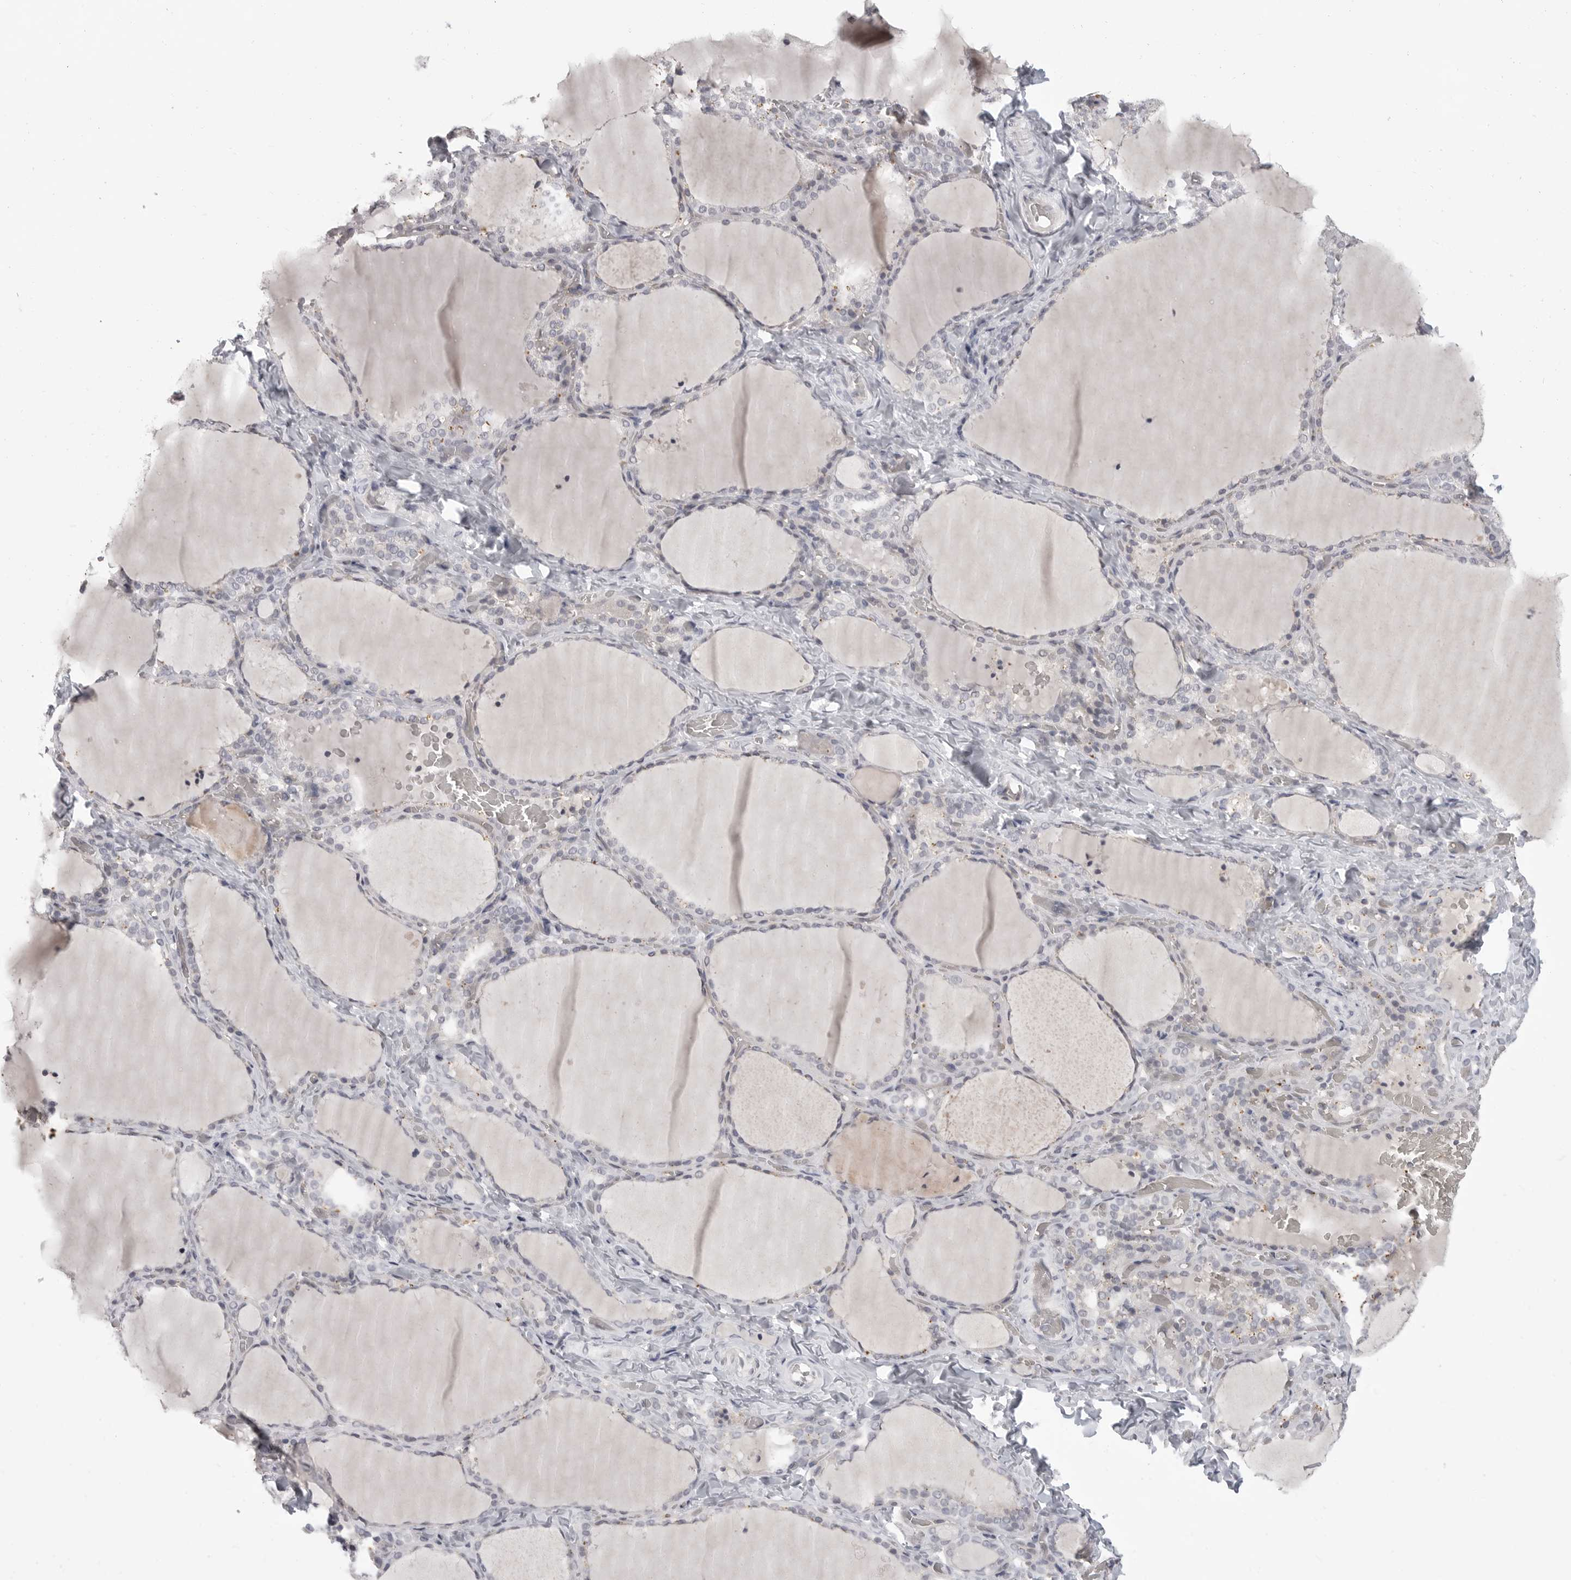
{"staining": {"intensity": "weak", "quantity": "<25%", "location": "cytoplasmic/membranous"}, "tissue": "thyroid gland", "cell_type": "Glandular cells", "image_type": "normal", "snomed": [{"axis": "morphology", "description": "Normal tissue, NOS"}, {"axis": "topography", "description": "Thyroid gland"}], "caption": "DAB (3,3'-diaminobenzidine) immunohistochemical staining of unremarkable human thyroid gland reveals no significant positivity in glandular cells. The staining was performed using DAB to visualize the protein expression in brown, while the nuclei were stained in blue with hematoxylin (Magnification: 20x).", "gene": "IFNGR1", "patient": {"sex": "female", "age": 22}}